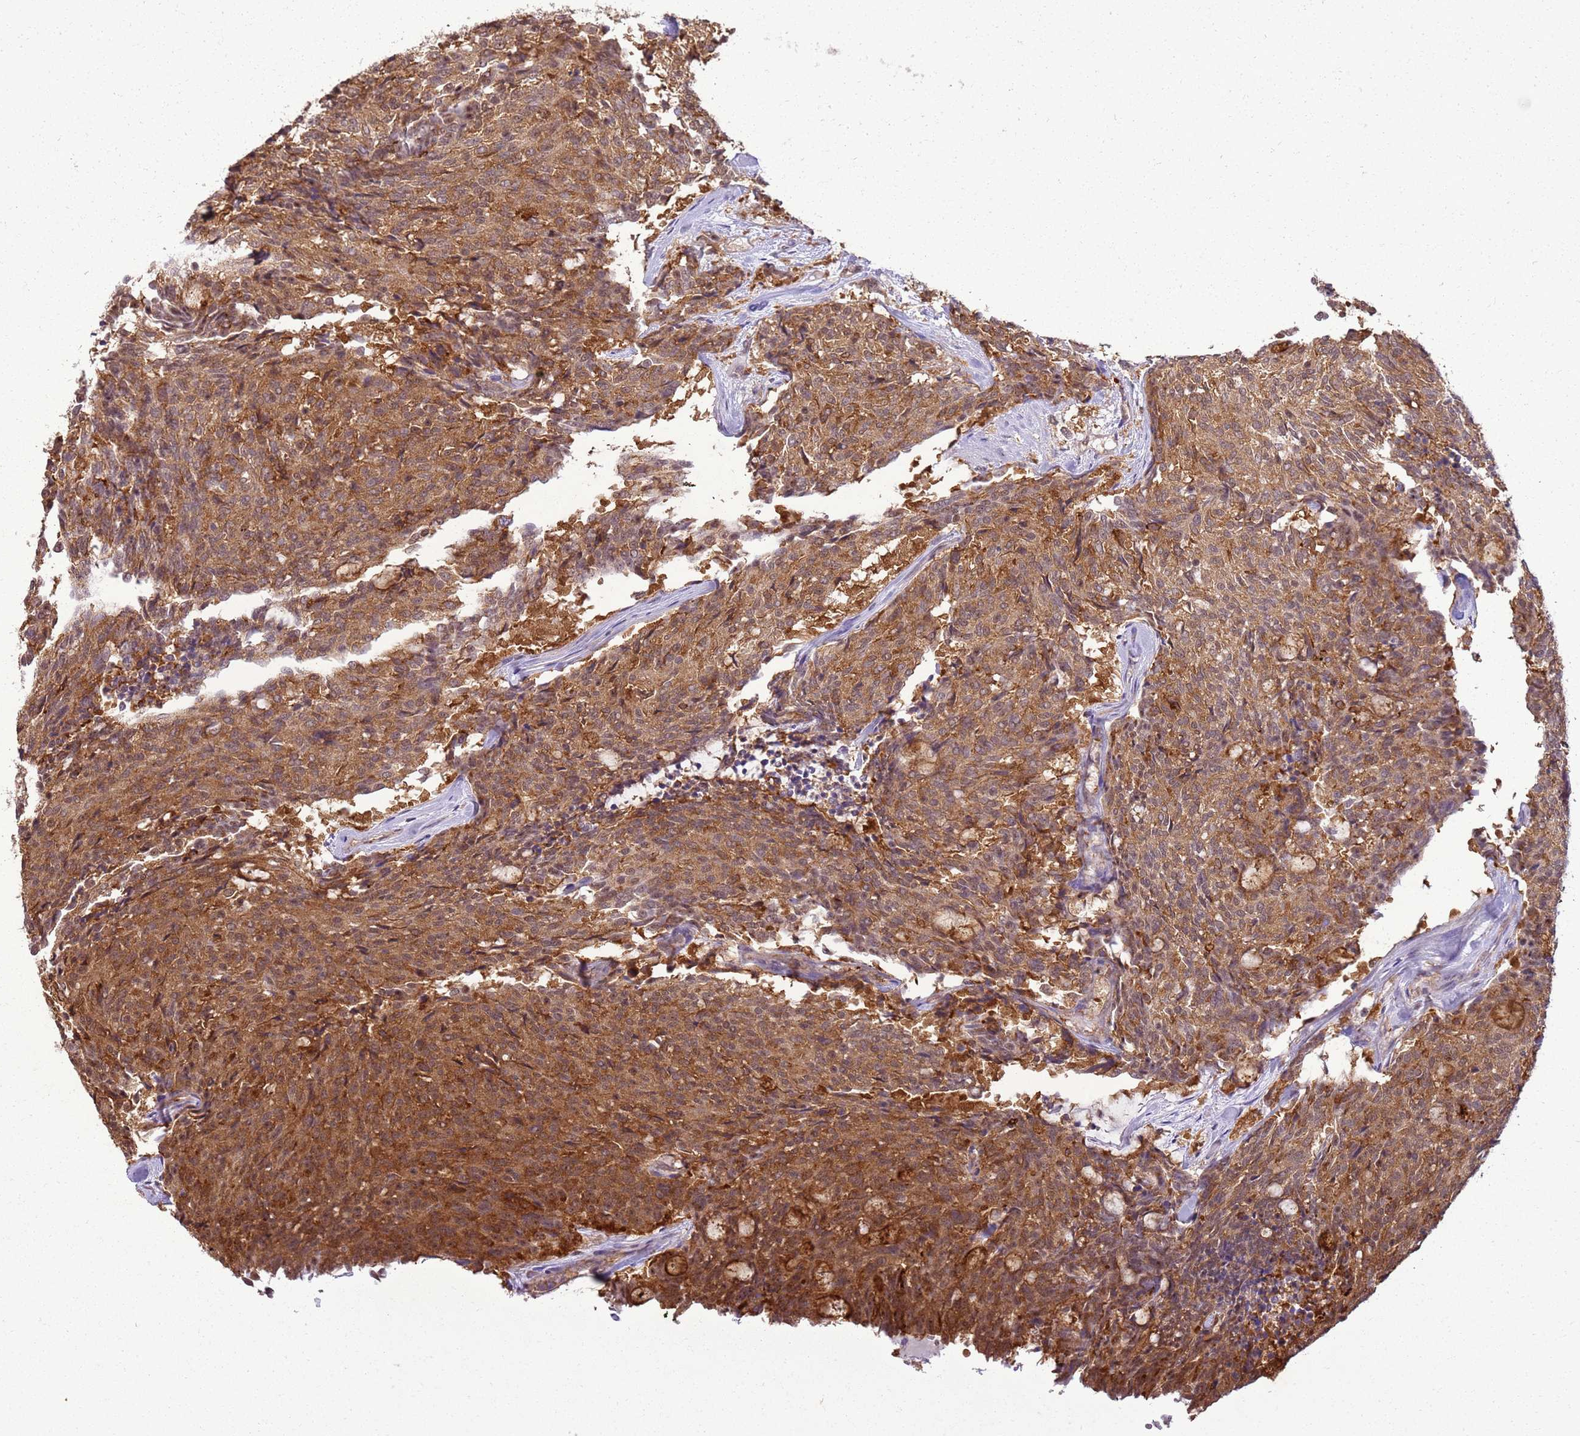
{"staining": {"intensity": "moderate", "quantity": ">75%", "location": "cytoplasmic/membranous"}, "tissue": "carcinoid", "cell_type": "Tumor cells", "image_type": "cancer", "snomed": [{"axis": "morphology", "description": "Carcinoid, malignant, NOS"}, {"axis": "topography", "description": "Pancreas"}], "caption": "Protein positivity by immunohistochemistry demonstrates moderate cytoplasmic/membranous expression in about >75% of tumor cells in carcinoid.", "gene": "GABRE", "patient": {"sex": "female", "age": 54}}